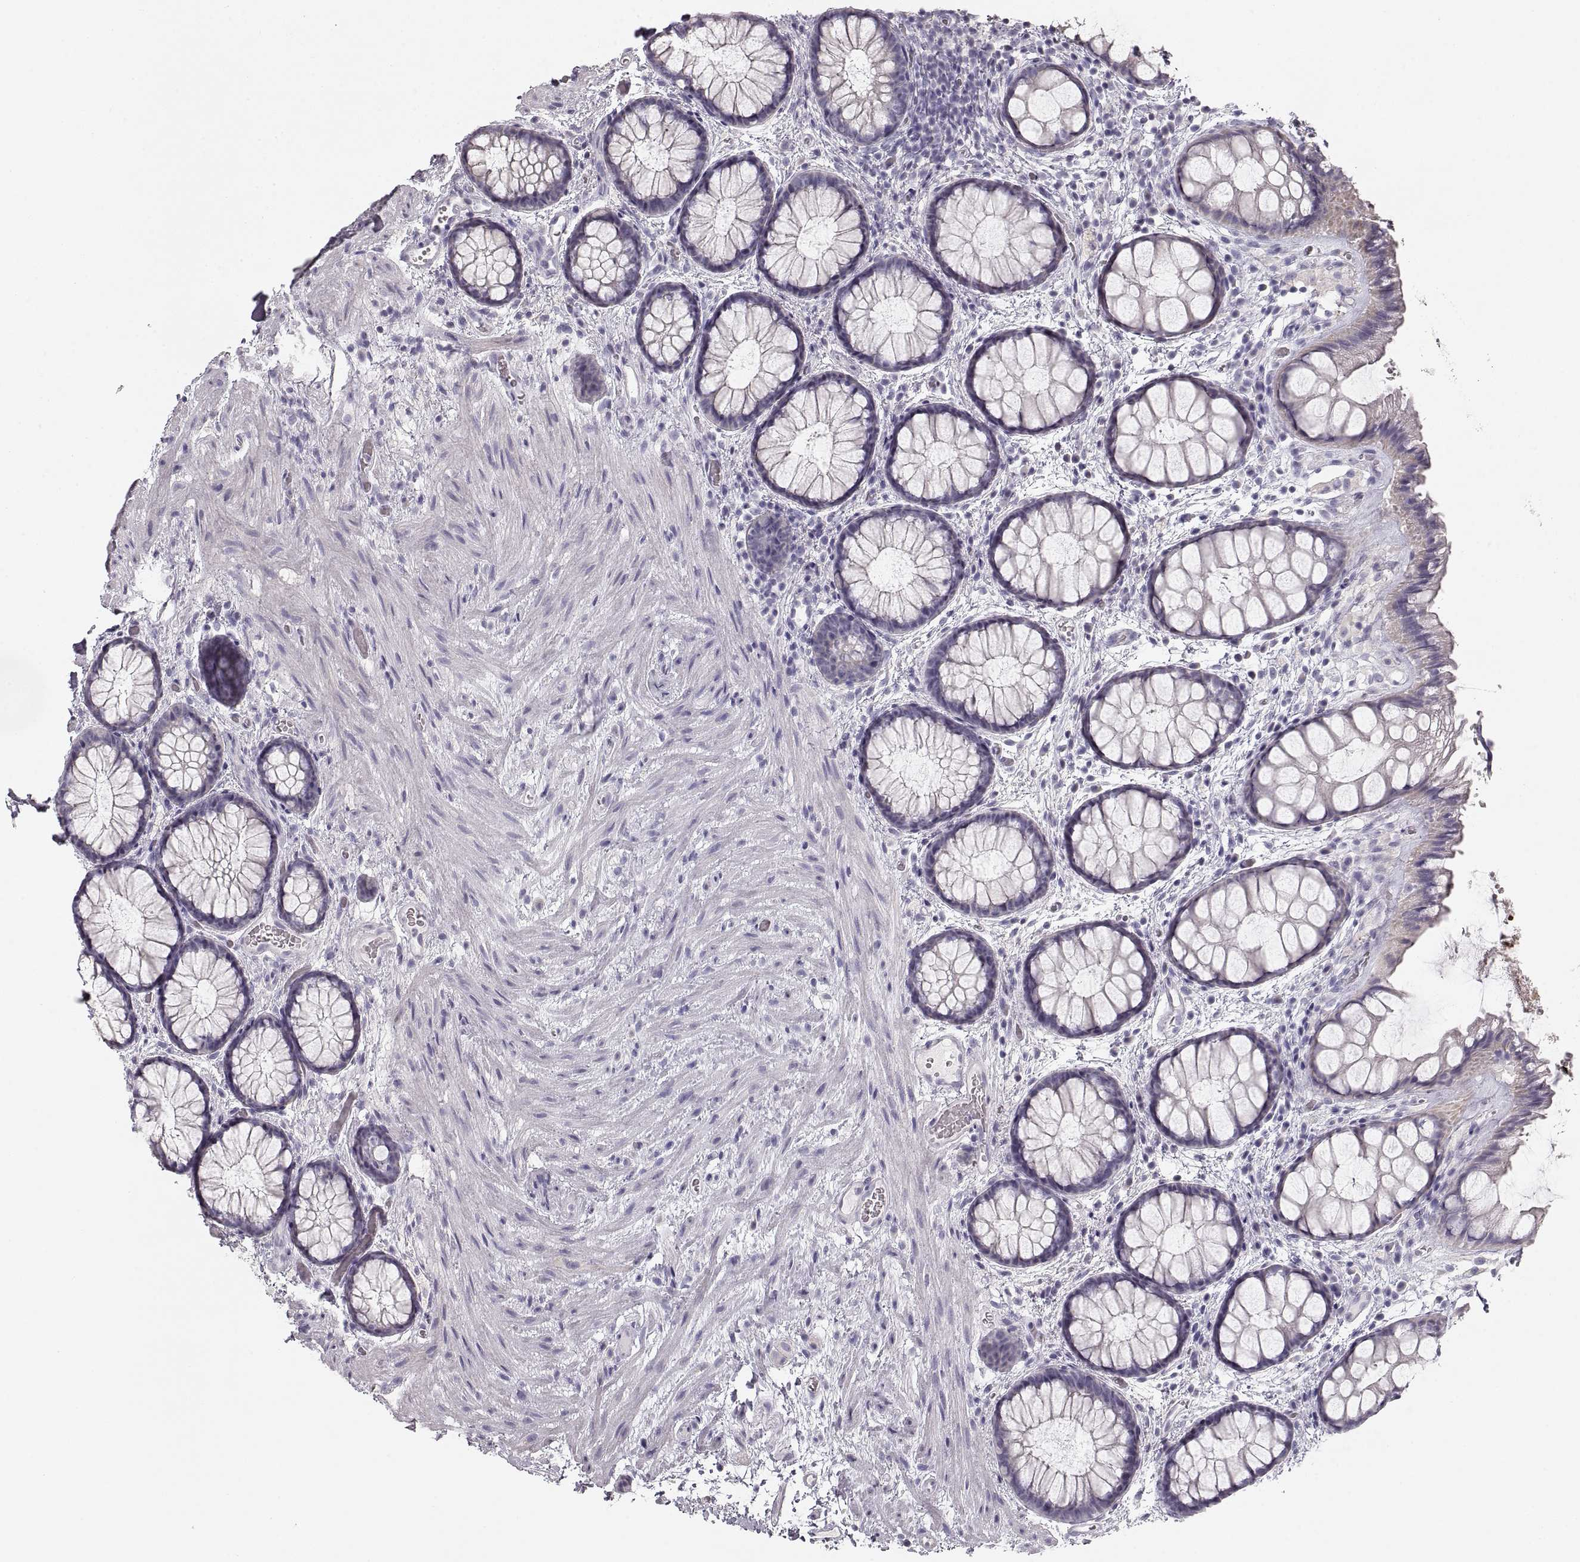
{"staining": {"intensity": "negative", "quantity": "none", "location": "none"}, "tissue": "rectum", "cell_type": "Glandular cells", "image_type": "normal", "snomed": [{"axis": "morphology", "description": "Normal tissue, NOS"}, {"axis": "topography", "description": "Rectum"}], "caption": "Immunohistochemistry histopathology image of benign rectum: rectum stained with DAB shows no significant protein staining in glandular cells.", "gene": "ZP3", "patient": {"sex": "female", "age": 62}}